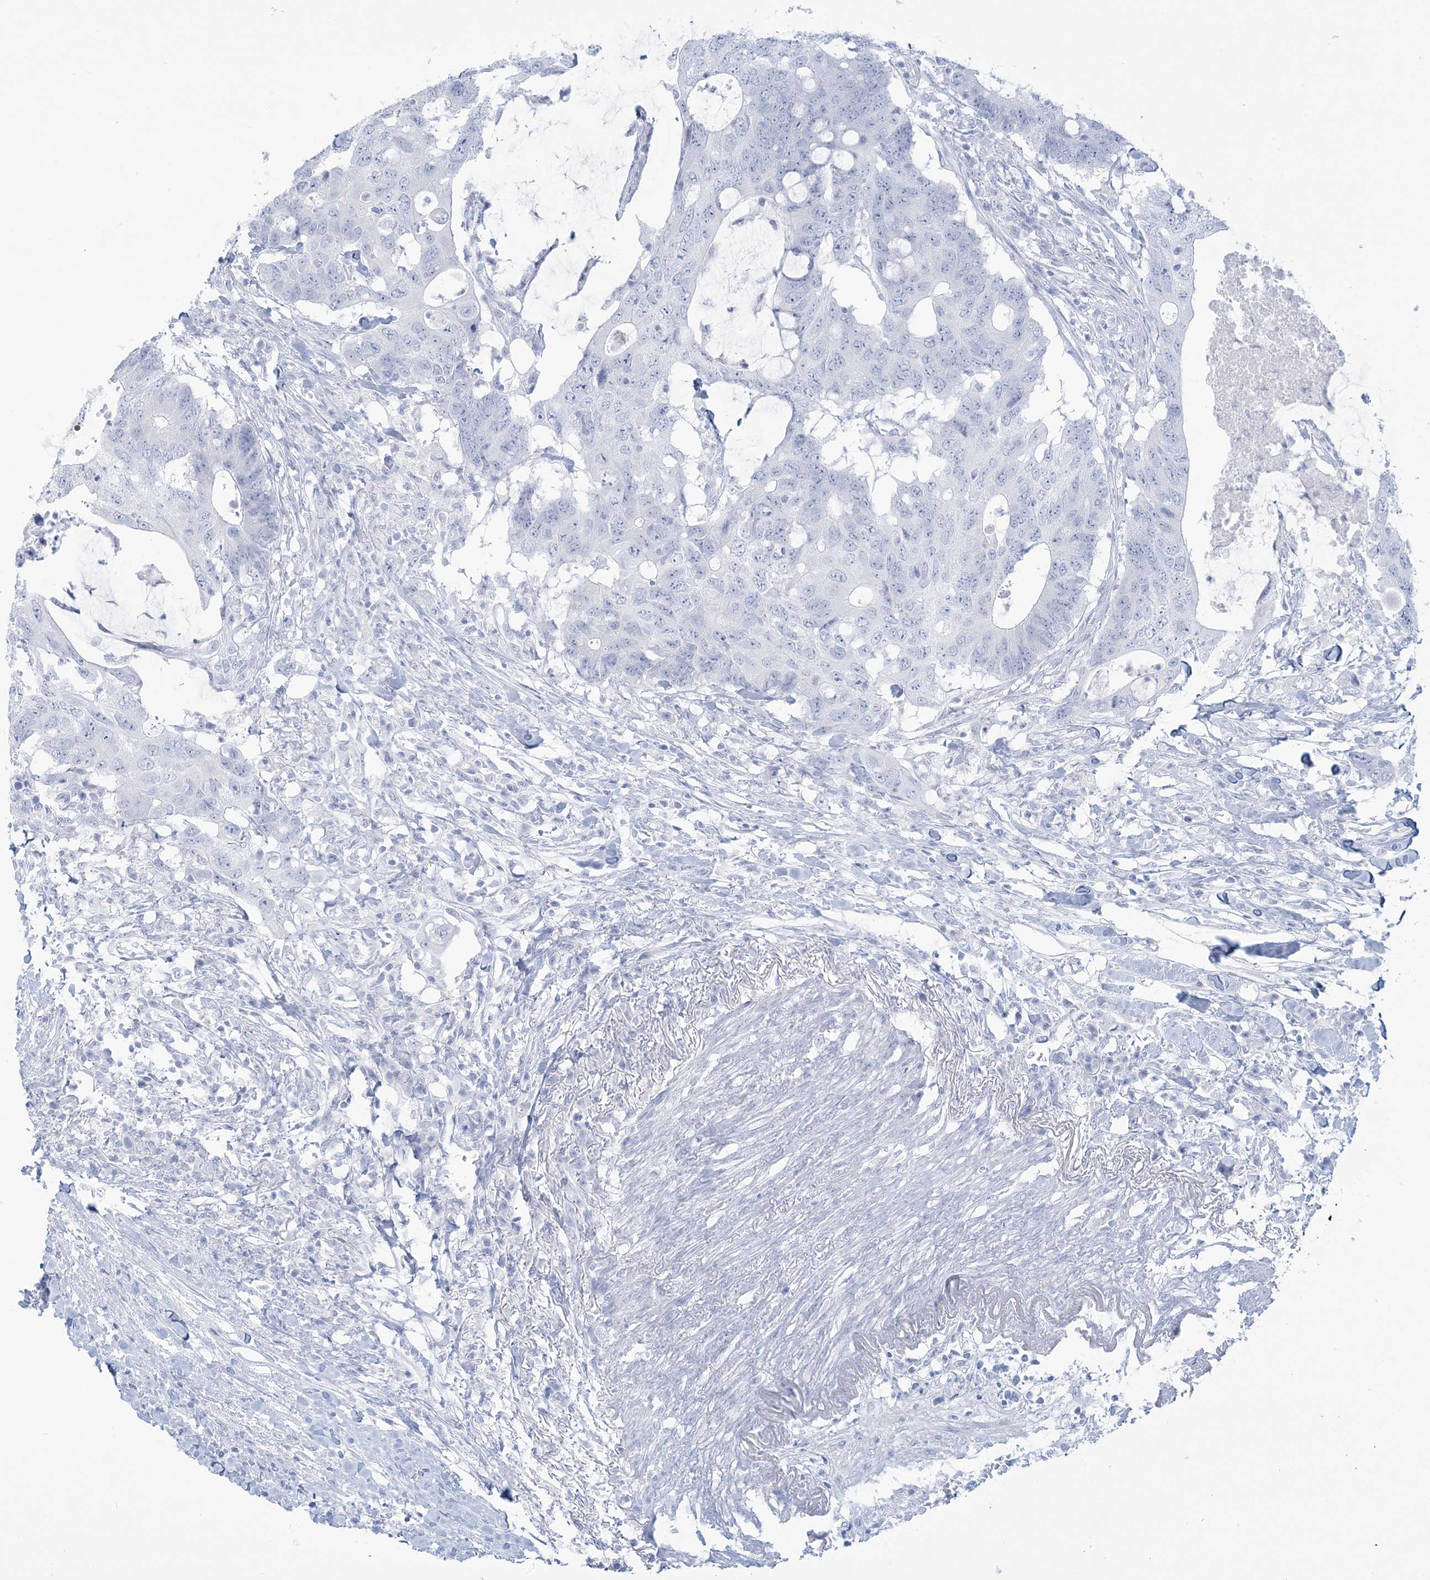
{"staining": {"intensity": "negative", "quantity": "none", "location": "none"}, "tissue": "colorectal cancer", "cell_type": "Tumor cells", "image_type": "cancer", "snomed": [{"axis": "morphology", "description": "Adenocarcinoma, NOS"}, {"axis": "topography", "description": "Colon"}], "caption": "Immunohistochemical staining of colorectal adenocarcinoma displays no significant staining in tumor cells. (DAB immunohistochemistry with hematoxylin counter stain).", "gene": "AGXT", "patient": {"sex": "male", "age": 71}}